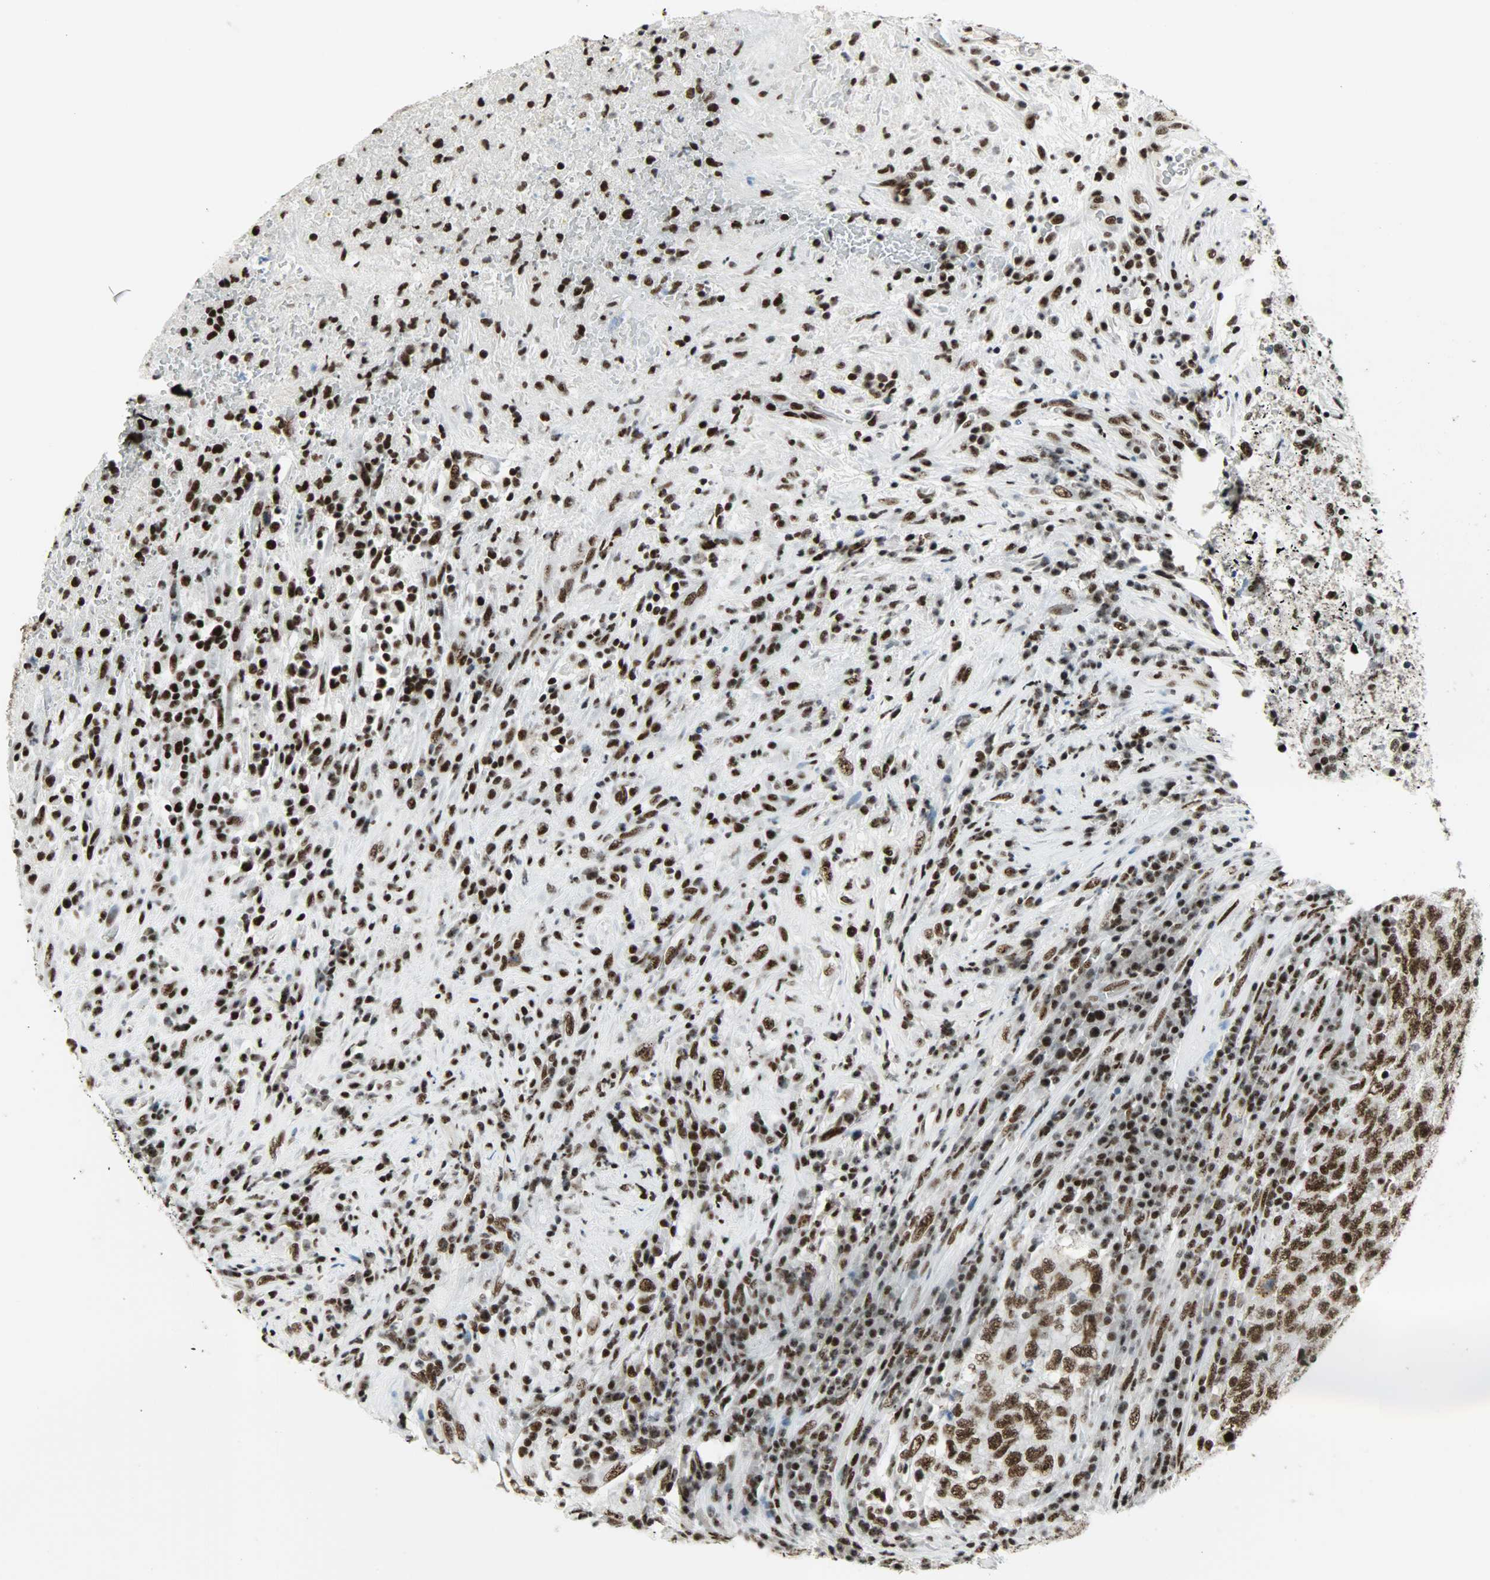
{"staining": {"intensity": "strong", "quantity": ">75%", "location": "nuclear"}, "tissue": "testis cancer", "cell_type": "Tumor cells", "image_type": "cancer", "snomed": [{"axis": "morphology", "description": "Necrosis, NOS"}, {"axis": "morphology", "description": "Carcinoma, Embryonal, NOS"}, {"axis": "topography", "description": "Testis"}], "caption": "Approximately >75% of tumor cells in embryonal carcinoma (testis) demonstrate strong nuclear protein positivity as visualized by brown immunohistochemical staining.", "gene": "SNRPA", "patient": {"sex": "male", "age": 19}}